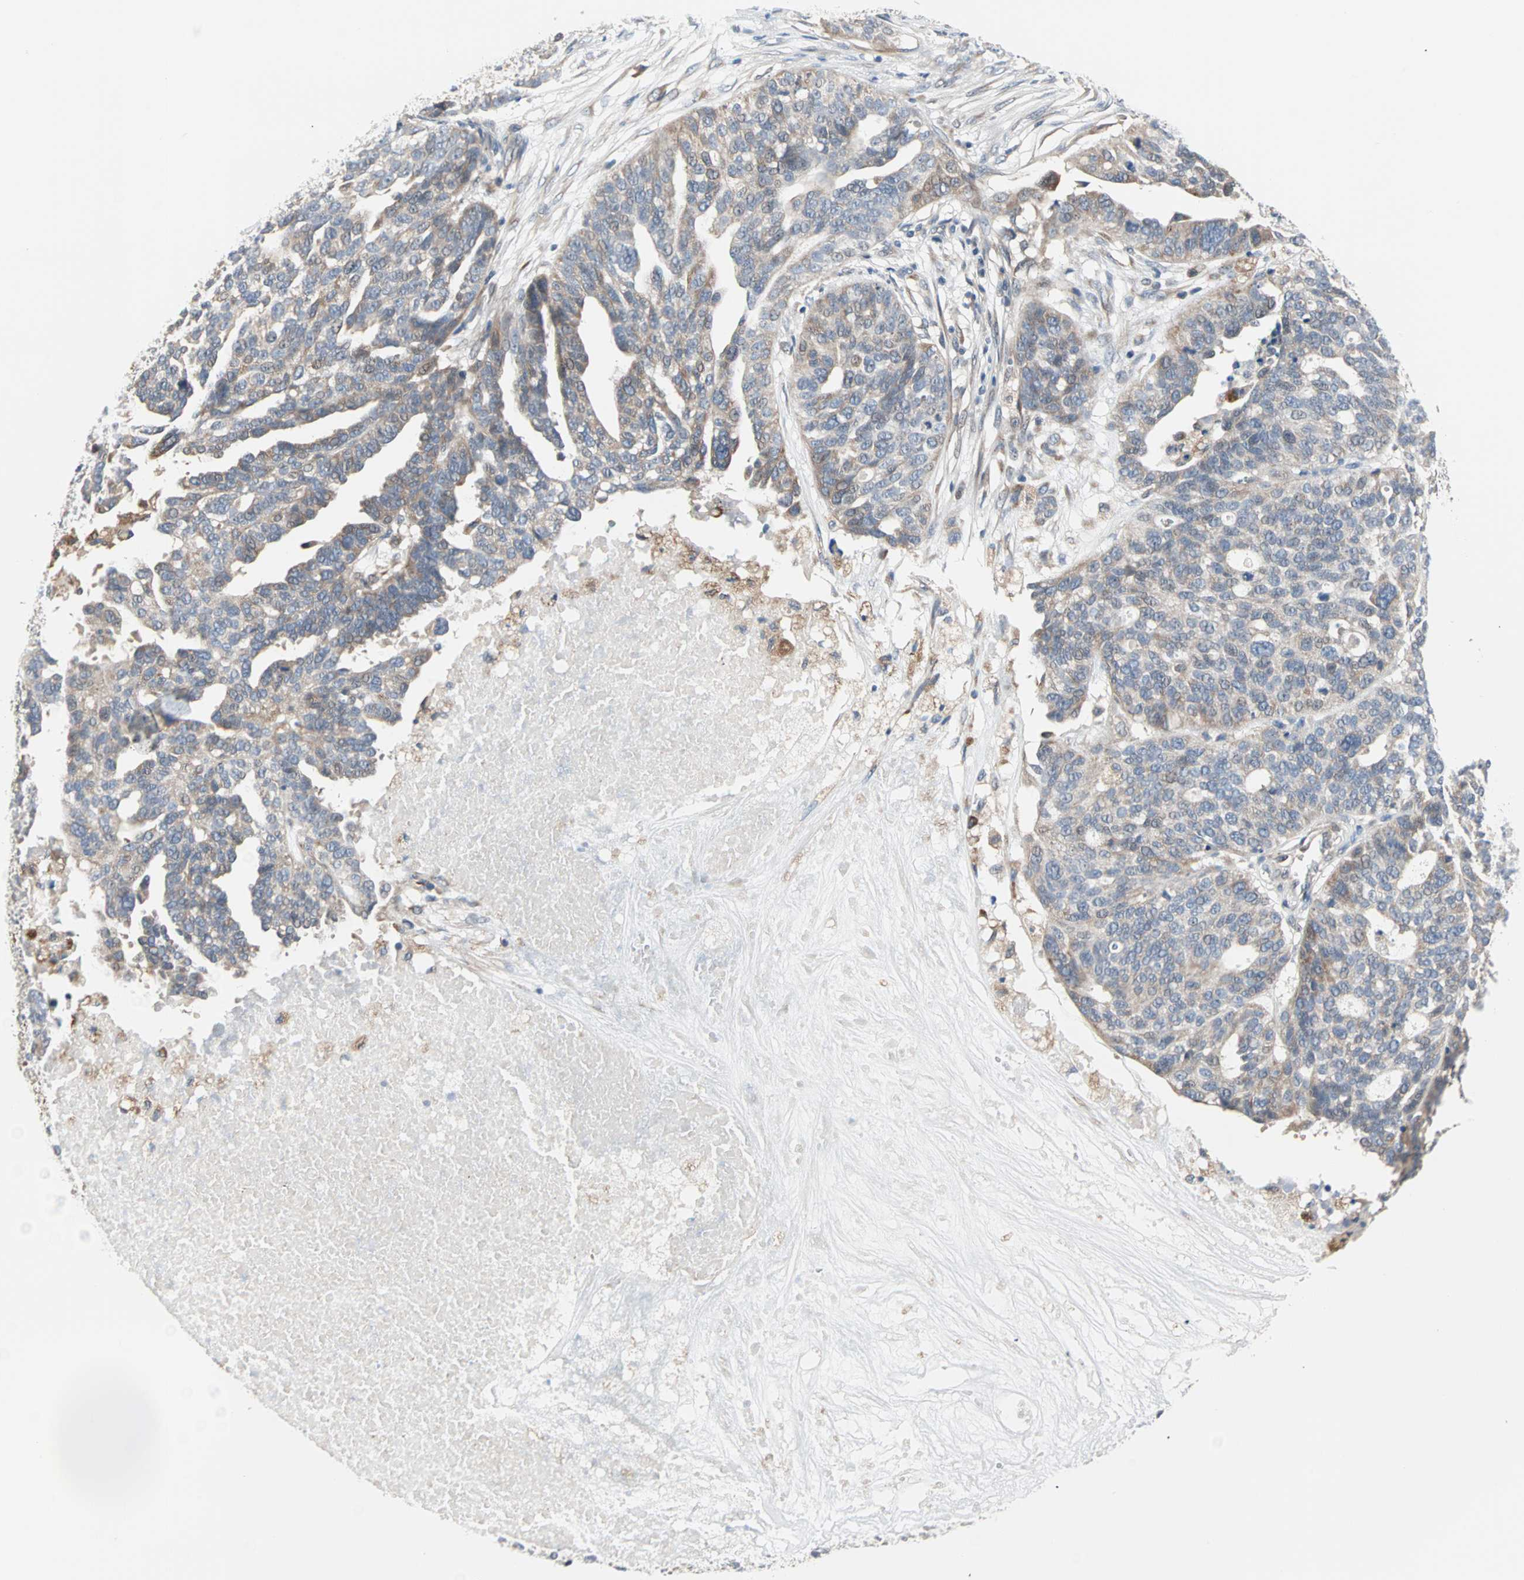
{"staining": {"intensity": "weak", "quantity": "25%-75%", "location": "cytoplasmic/membranous"}, "tissue": "ovarian cancer", "cell_type": "Tumor cells", "image_type": "cancer", "snomed": [{"axis": "morphology", "description": "Cystadenocarcinoma, serous, NOS"}, {"axis": "topography", "description": "Ovary"}], "caption": "DAB (3,3'-diaminobenzidine) immunohistochemical staining of ovarian cancer shows weak cytoplasmic/membranous protein expression in approximately 25%-75% of tumor cells. The staining was performed using DAB (3,3'-diaminobenzidine), with brown indicating positive protein expression. Nuclei are stained blue with hematoxylin.", "gene": "SAR1A", "patient": {"sex": "female", "age": 59}}